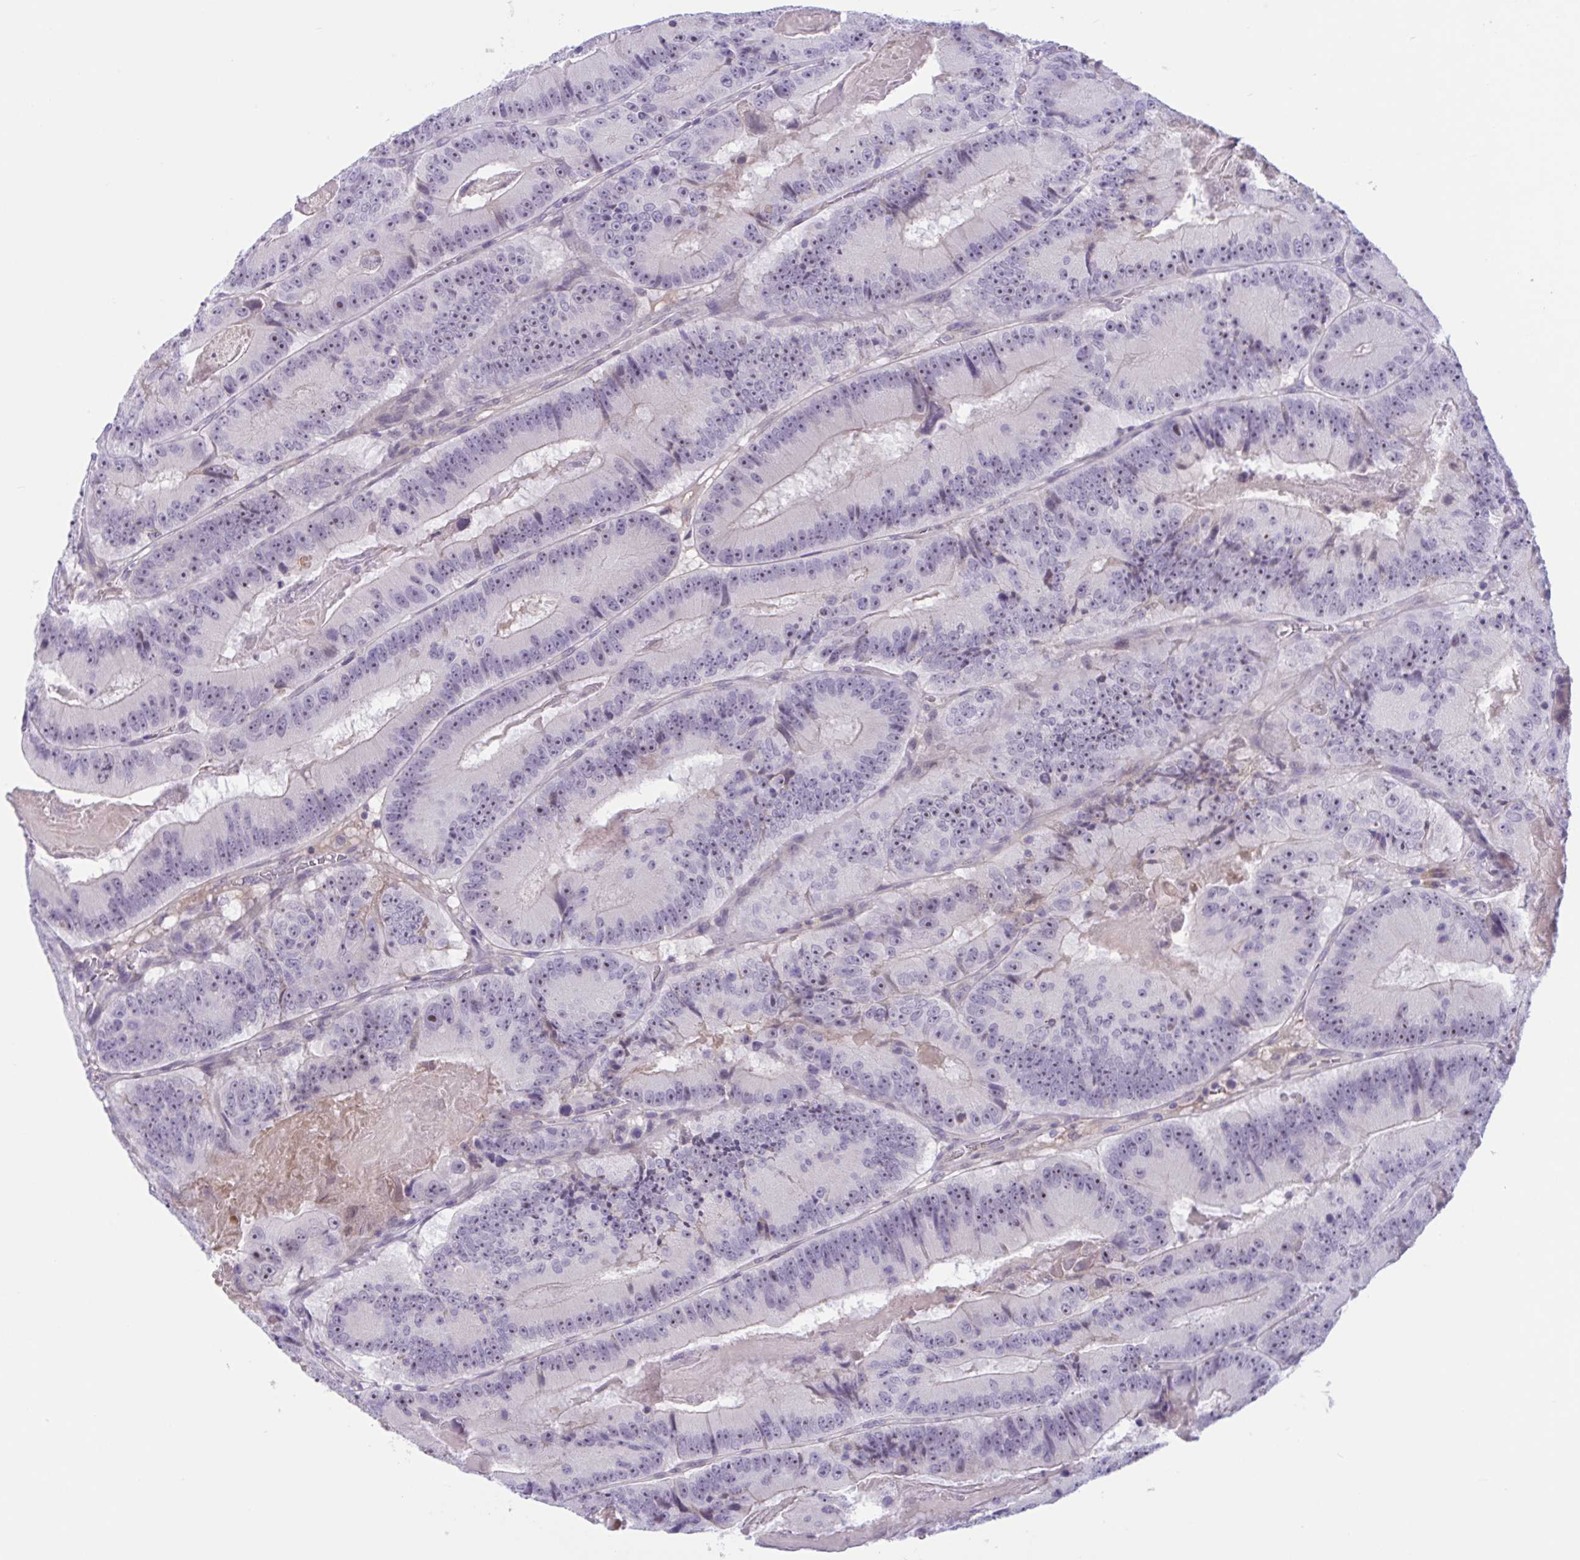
{"staining": {"intensity": "negative", "quantity": "none", "location": "none"}, "tissue": "colorectal cancer", "cell_type": "Tumor cells", "image_type": "cancer", "snomed": [{"axis": "morphology", "description": "Adenocarcinoma, NOS"}, {"axis": "topography", "description": "Colon"}], "caption": "Immunohistochemistry (IHC) photomicrograph of neoplastic tissue: human colorectal adenocarcinoma stained with DAB (3,3'-diaminobenzidine) reveals no significant protein positivity in tumor cells.", "gene": "WNT9B", "patient": {"sex": "female", "age": 86}}